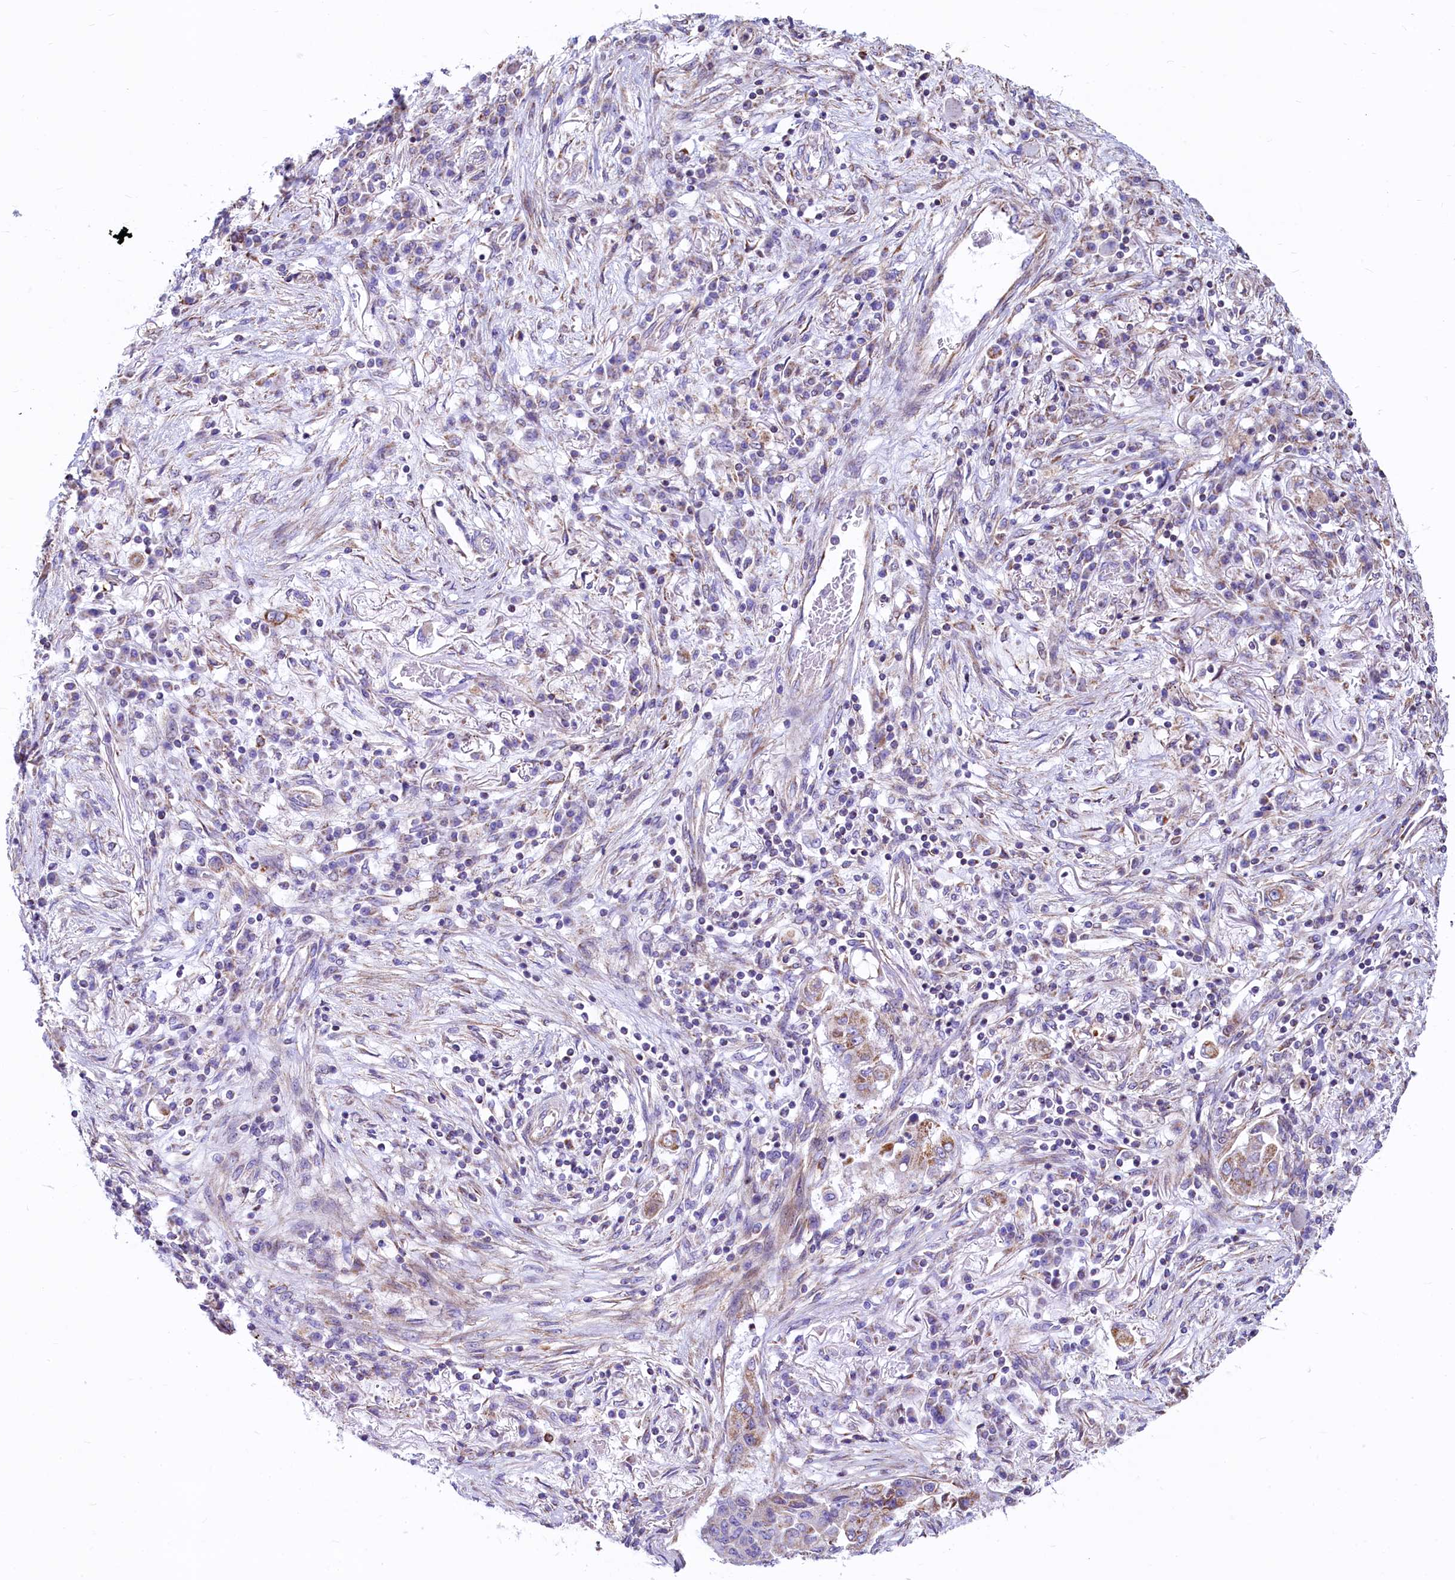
{"staining": {"intensity": "moderate", "quantity": "<25%", "location": "cytoplasmic/membranous"}, "tissue": "lung cancer", "cell_type": "Tumor cells", "image_type": "cancer", "snomed": [{"axis": "morphology", "description": "Squamous cell carcinoma, NOS"}, {"axis": "topography", "description": "Lung"}], "caption": "Immunohistochemical staining of human lung cancer (squamous cell carcinoma) exhibits low levels of moderate cytoplasmic/membranous protein staining in about <25% of tumor cells.", "gene": "VWCE", "patient": {"sex": "male", "age": 74}}